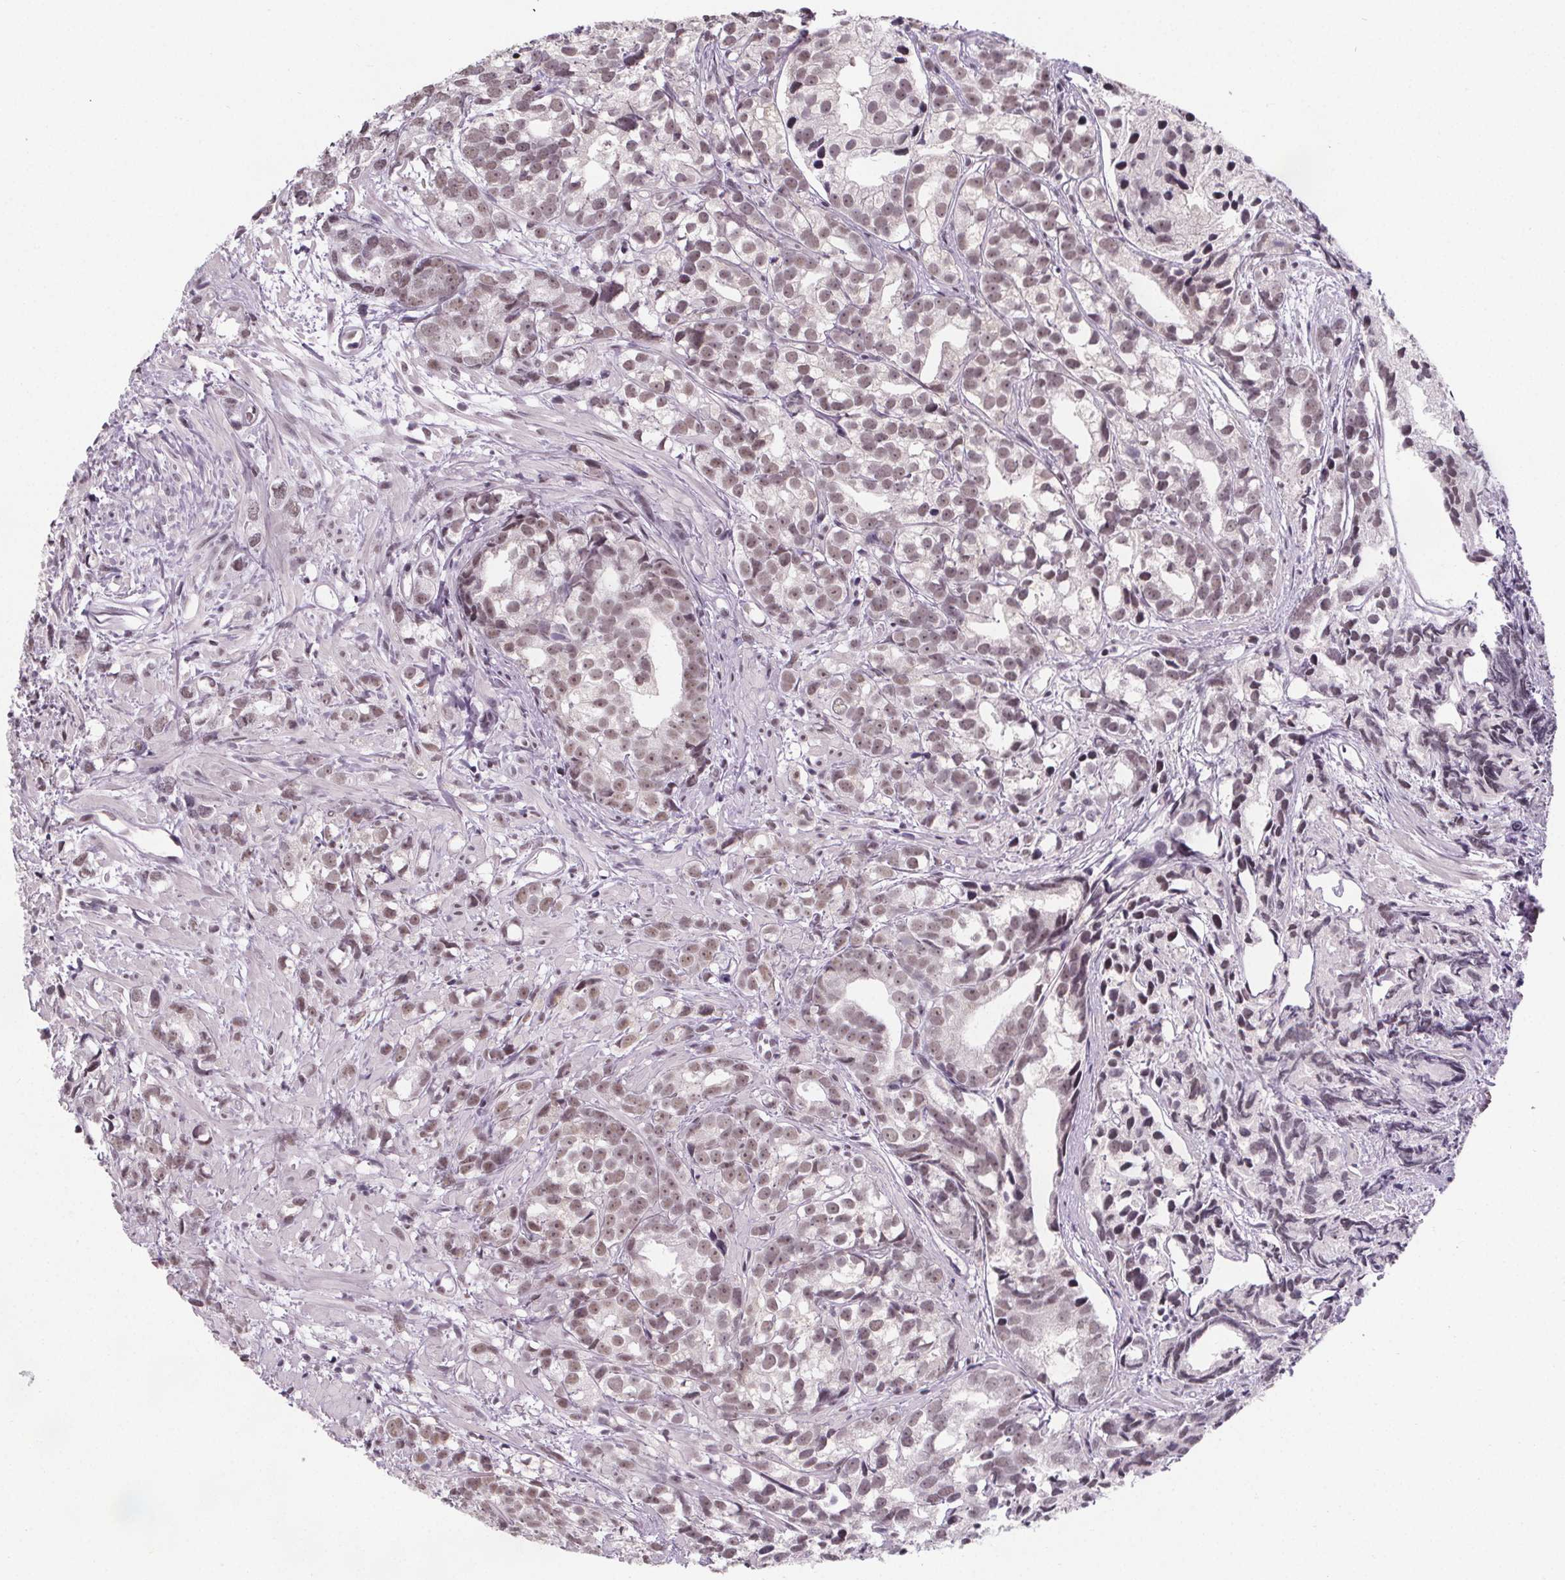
{"staining": {"intensity": "moderate", "quantity": ">75%", "location": "nuclear"}, "tissue": "prostate cancer", "cell_type": "Tumor cells", "image_type": "cancer", "snomed": [{"axis": "morphology", "description": "Adenocarcinoma, High grade"}, {"axis": "topography", "description": "Prostate"}], "caption": "A photomicrograph showing moderate nuclear staining in about >75% of tumor cells in prostate cancer (high-grade adenocarcinoma), as visualized by brown immunohistochemical staining.", "gene": "ZNF572", "patient": {"sex": "male", "age": 79}}